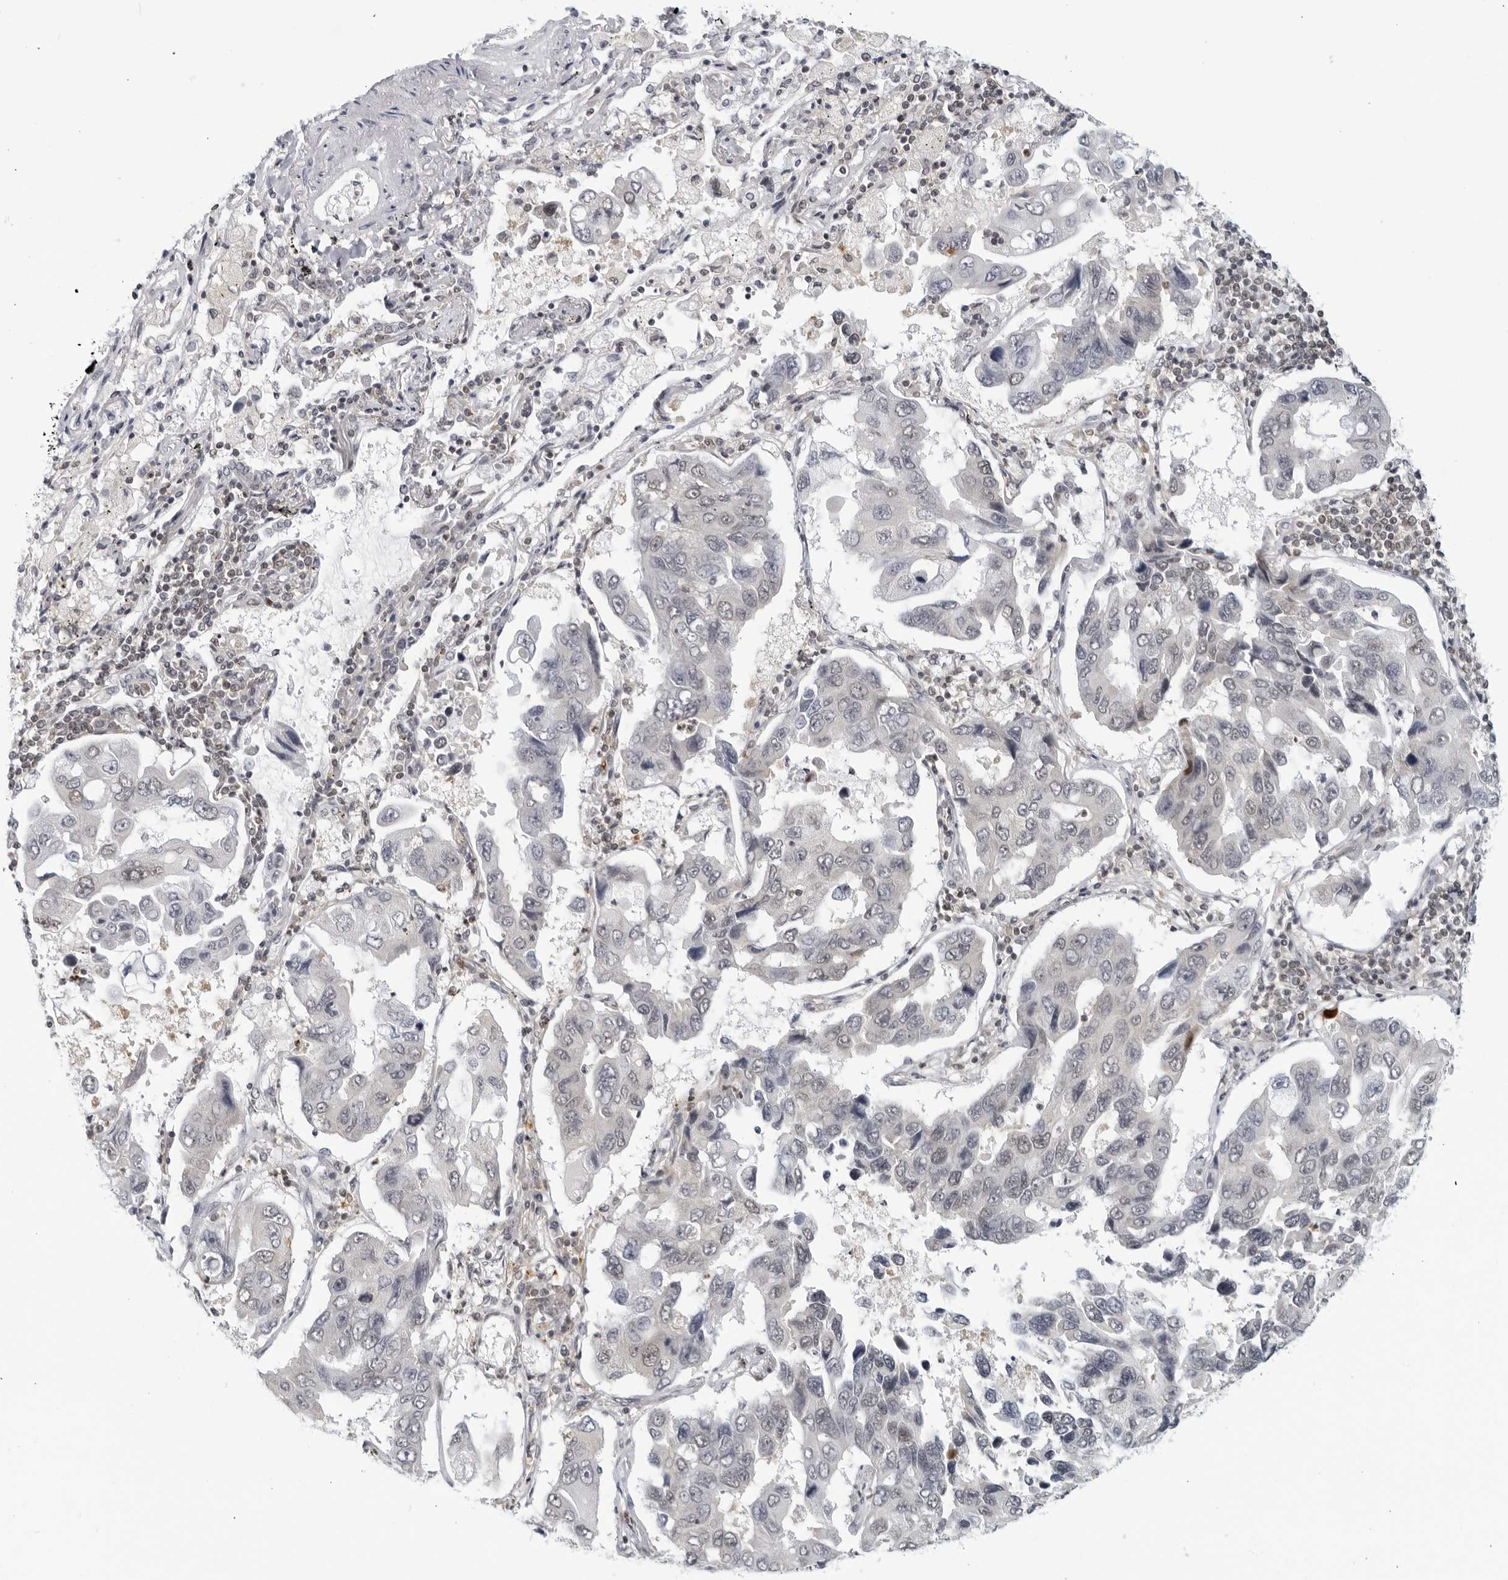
{"staining": {"intensity": "weak", "quantity": "<25%", "location": "nuclear"}, "tissue": "lung cancer", "cell_type": "Tumor cells", "image_type": "cancer", "snomed": [{"axis": "morphology", "description": "Adenocarcinoma, NOS"}, {"axis": "topography", "description": "Lung"}], "caption": "Tumor cells are negative for protein expression in human lung cancer. Nuclei are stained in blue.", "gene": "CC2D1B", "patient": {"sex": "male", "age": 64}}